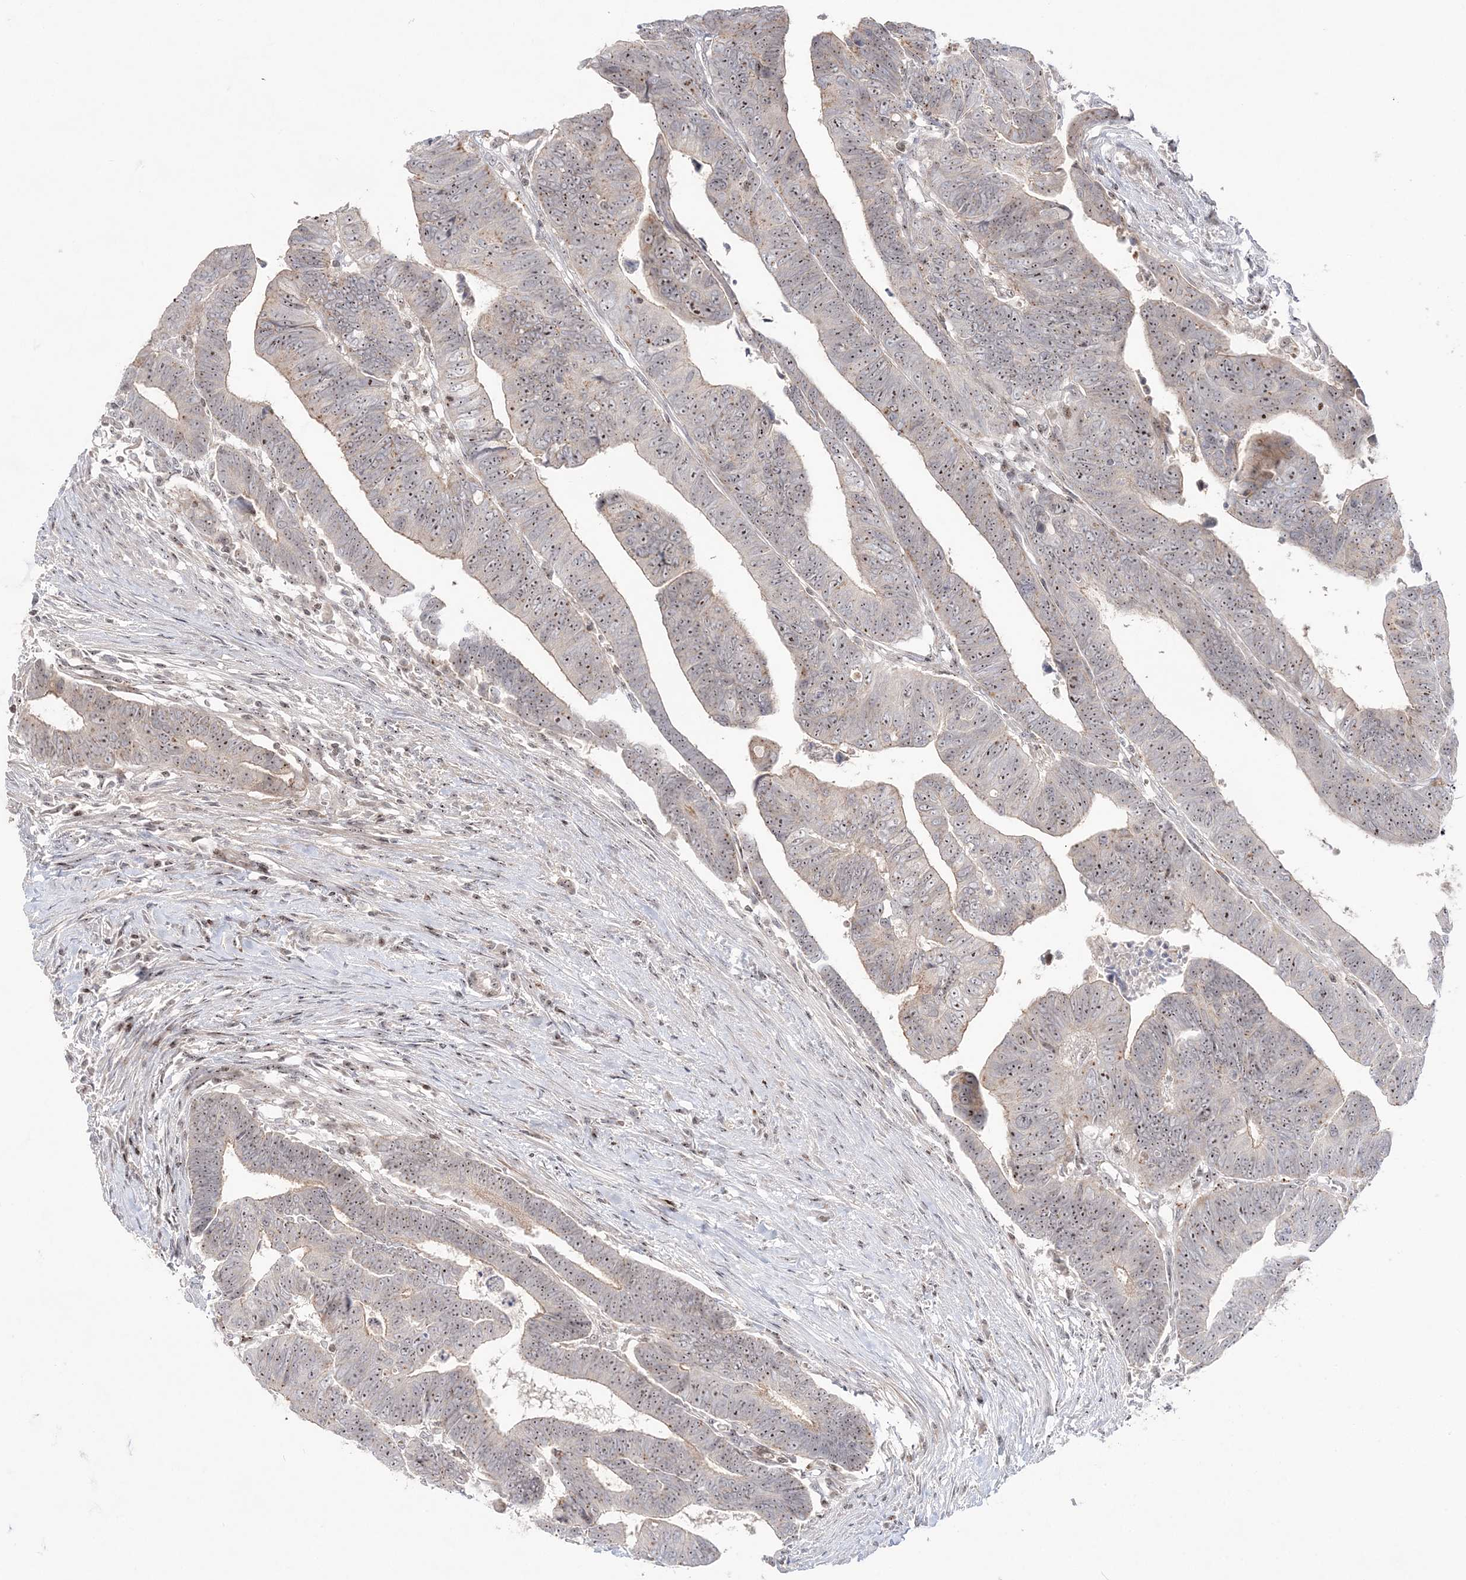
{"staining": {"intensity": "weak", "quantity": ">75%", "location": "cytoplasmic/membranous,nuclear"}, "tissue": "colorectal cancer", "cell_type": "Tumor cells", "image_type": "cancer", "snomed": [{"axis": "morphology", "description": "Adenocarcinoma, NOS"}, {"axis": "topography", "description": "Rectum"}], "caption": "Immunohistochemistry (IHC) of human colorectal cancer displays low levels of weak cytoplasmic/membranous and nuclear staining in about >75% of tumor cells.", "gene": "SH3BP4", "patient": {"sex": "female", "age": 65}}